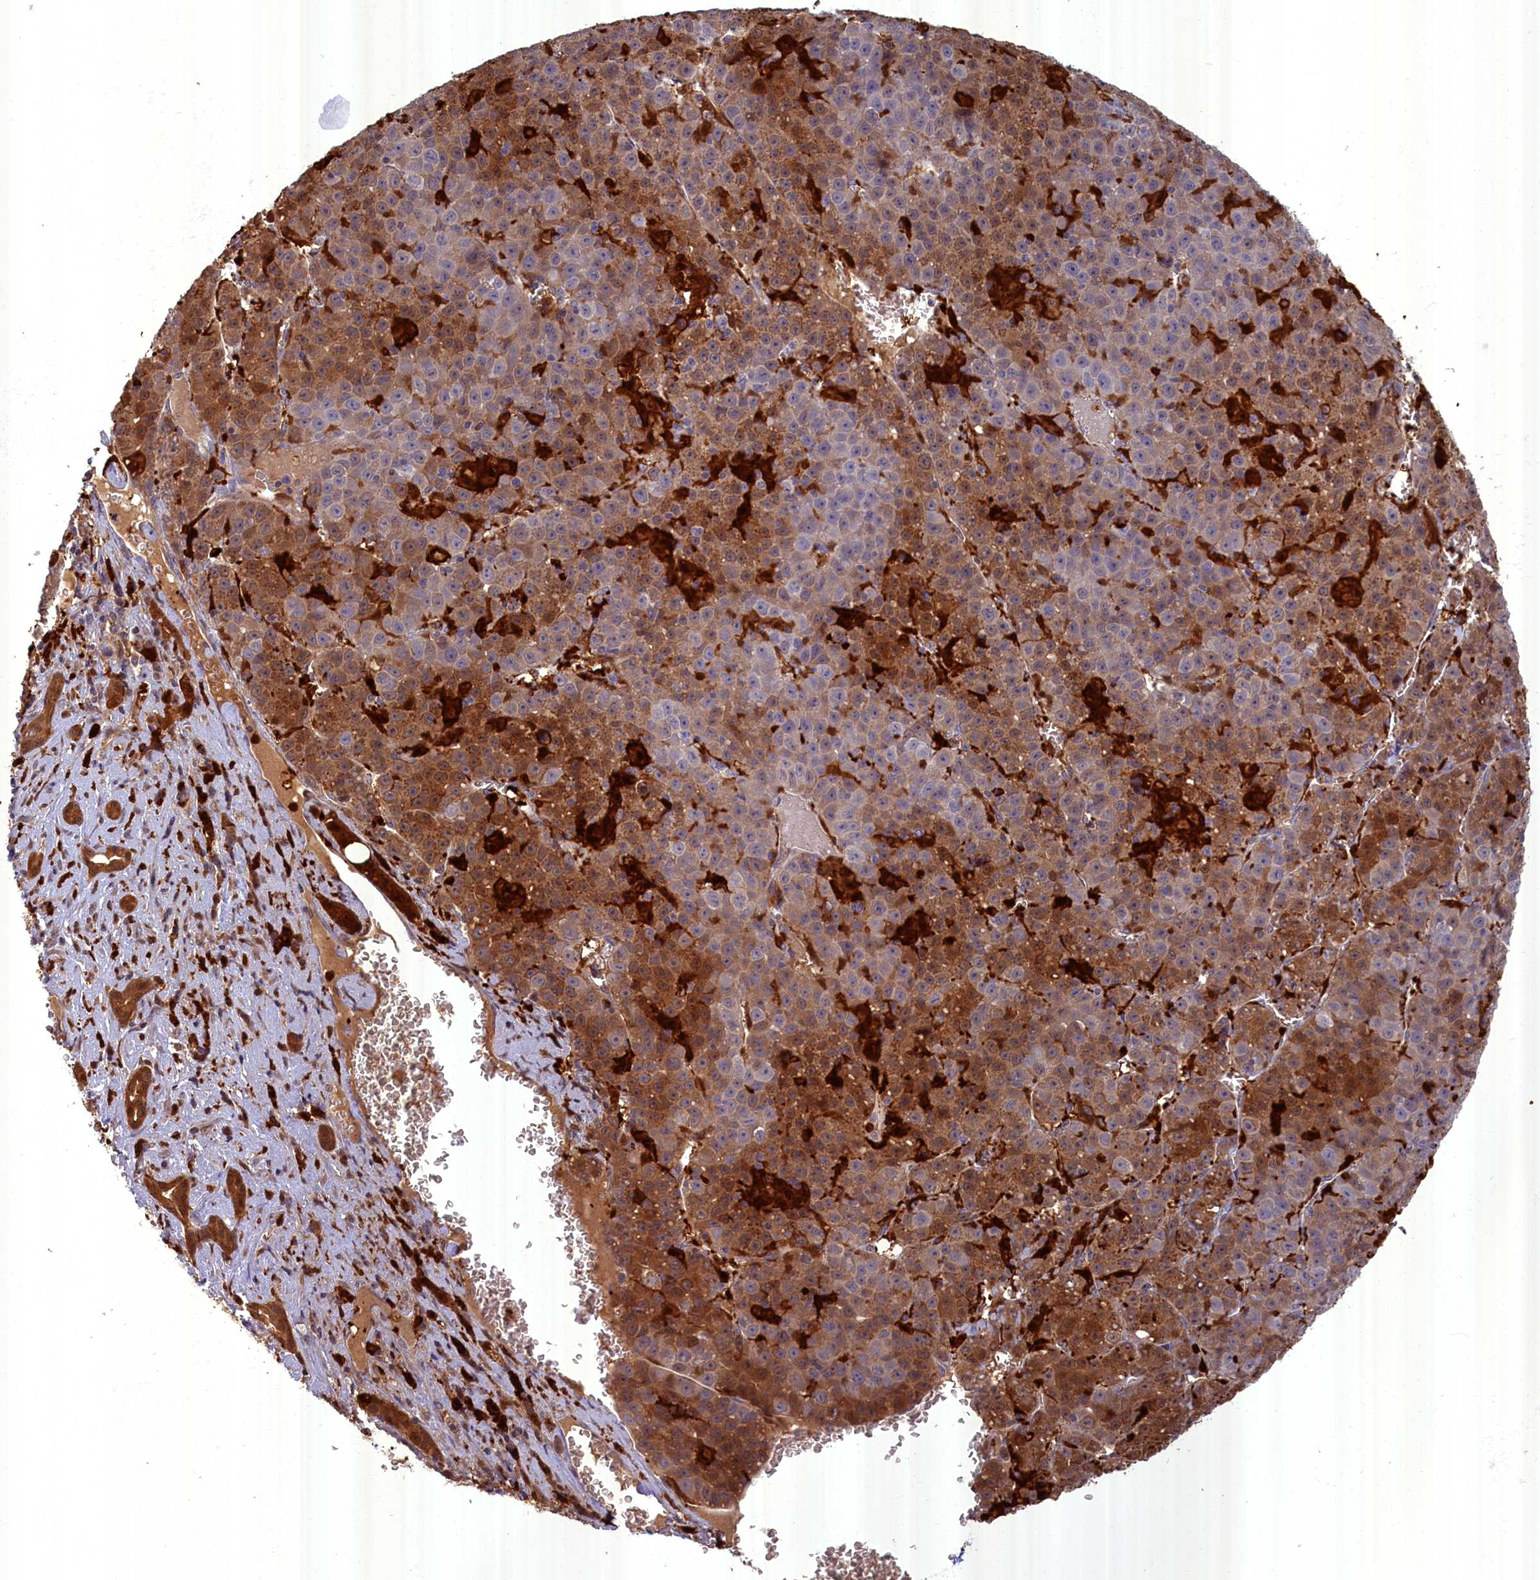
{"staining": {"intensity": "moderate", "quantity": "25%-75%", "location": "cytoplasmic/membranous,nuclear"}, "tissue": "liver cancer", "cell_type": "Tumor cells", "image_type": "cancer", "snomed": [{"axis": "morphology", "description": "Carcinoma, Hepatocellular, NOS"}, {"axis": "topography", "description": "Liver"}], "caption": "A histopathology image of hepatocellular carcinoma (liver) stained for a protein displays moderate cytoplasmic/membranous and nuclear brown staining in tumor cells.", "gene": "BLVRB", "patient": {"sex": "female", "age": 53}}